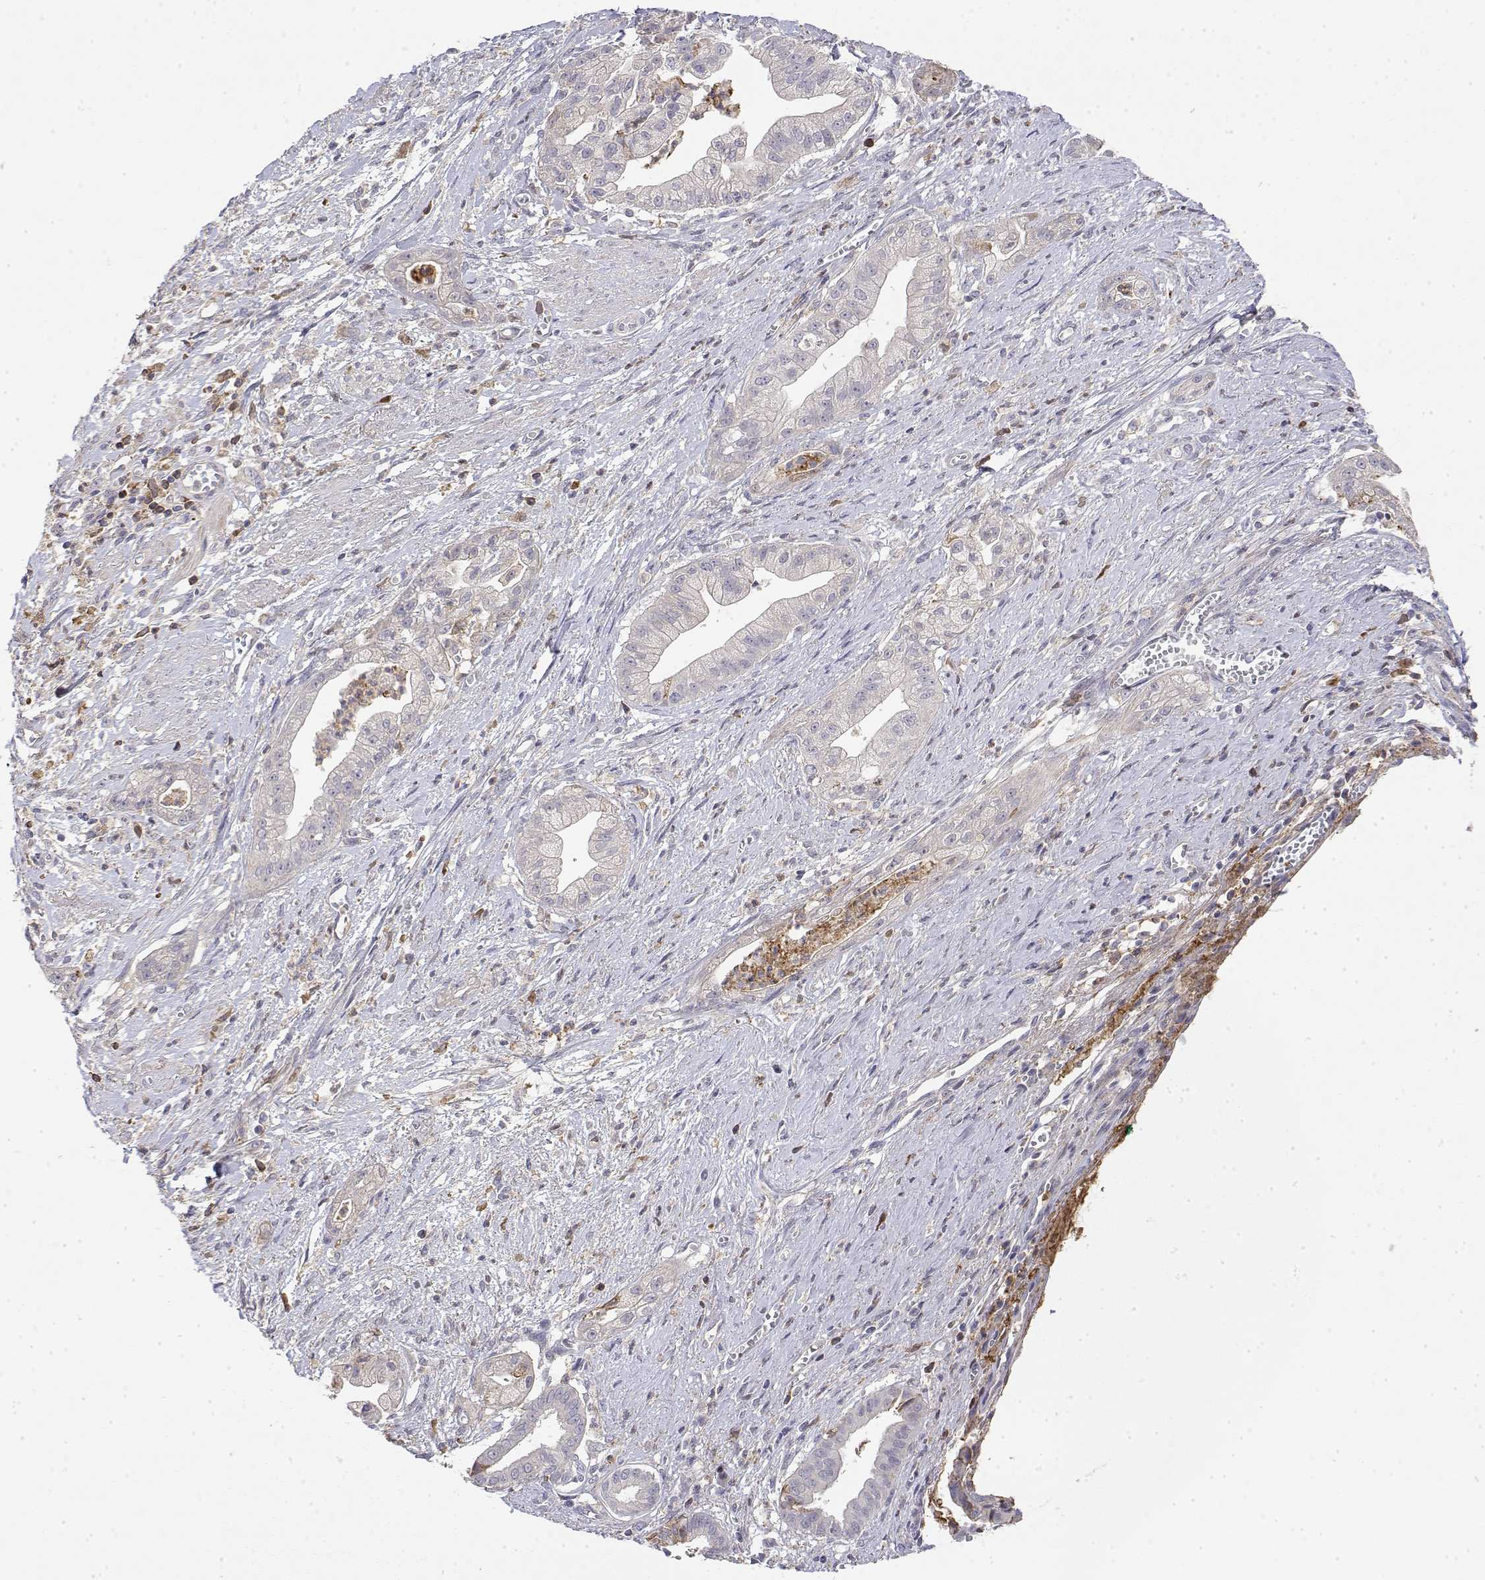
{"staining": {"intensity": "moderate", "quantity": "<25%", "location": "cytoplasmic/membranous"}, "tissue": "pancreatic cancer", "cell_type": "Tumor cells", "image_type": "cancer", "snomed": [{"axis": "morphology", "description": "Normal tissue, NOS"}, {"axis": "morphology", "description": "Adenocarcinoma, NOS"}, {"axis": "topography", "description": "Lymph node"}, {"axis": "topography", "description": "Pancreas"}], "caption": "Brown immunohistochemical staining in pancreatic cancer demonstrates moderate cytoplasmic/membranous expression in about <25% of tumor cells.", "gene": "IGFBP4", "patient": {"sex": "female", "age": 58}}